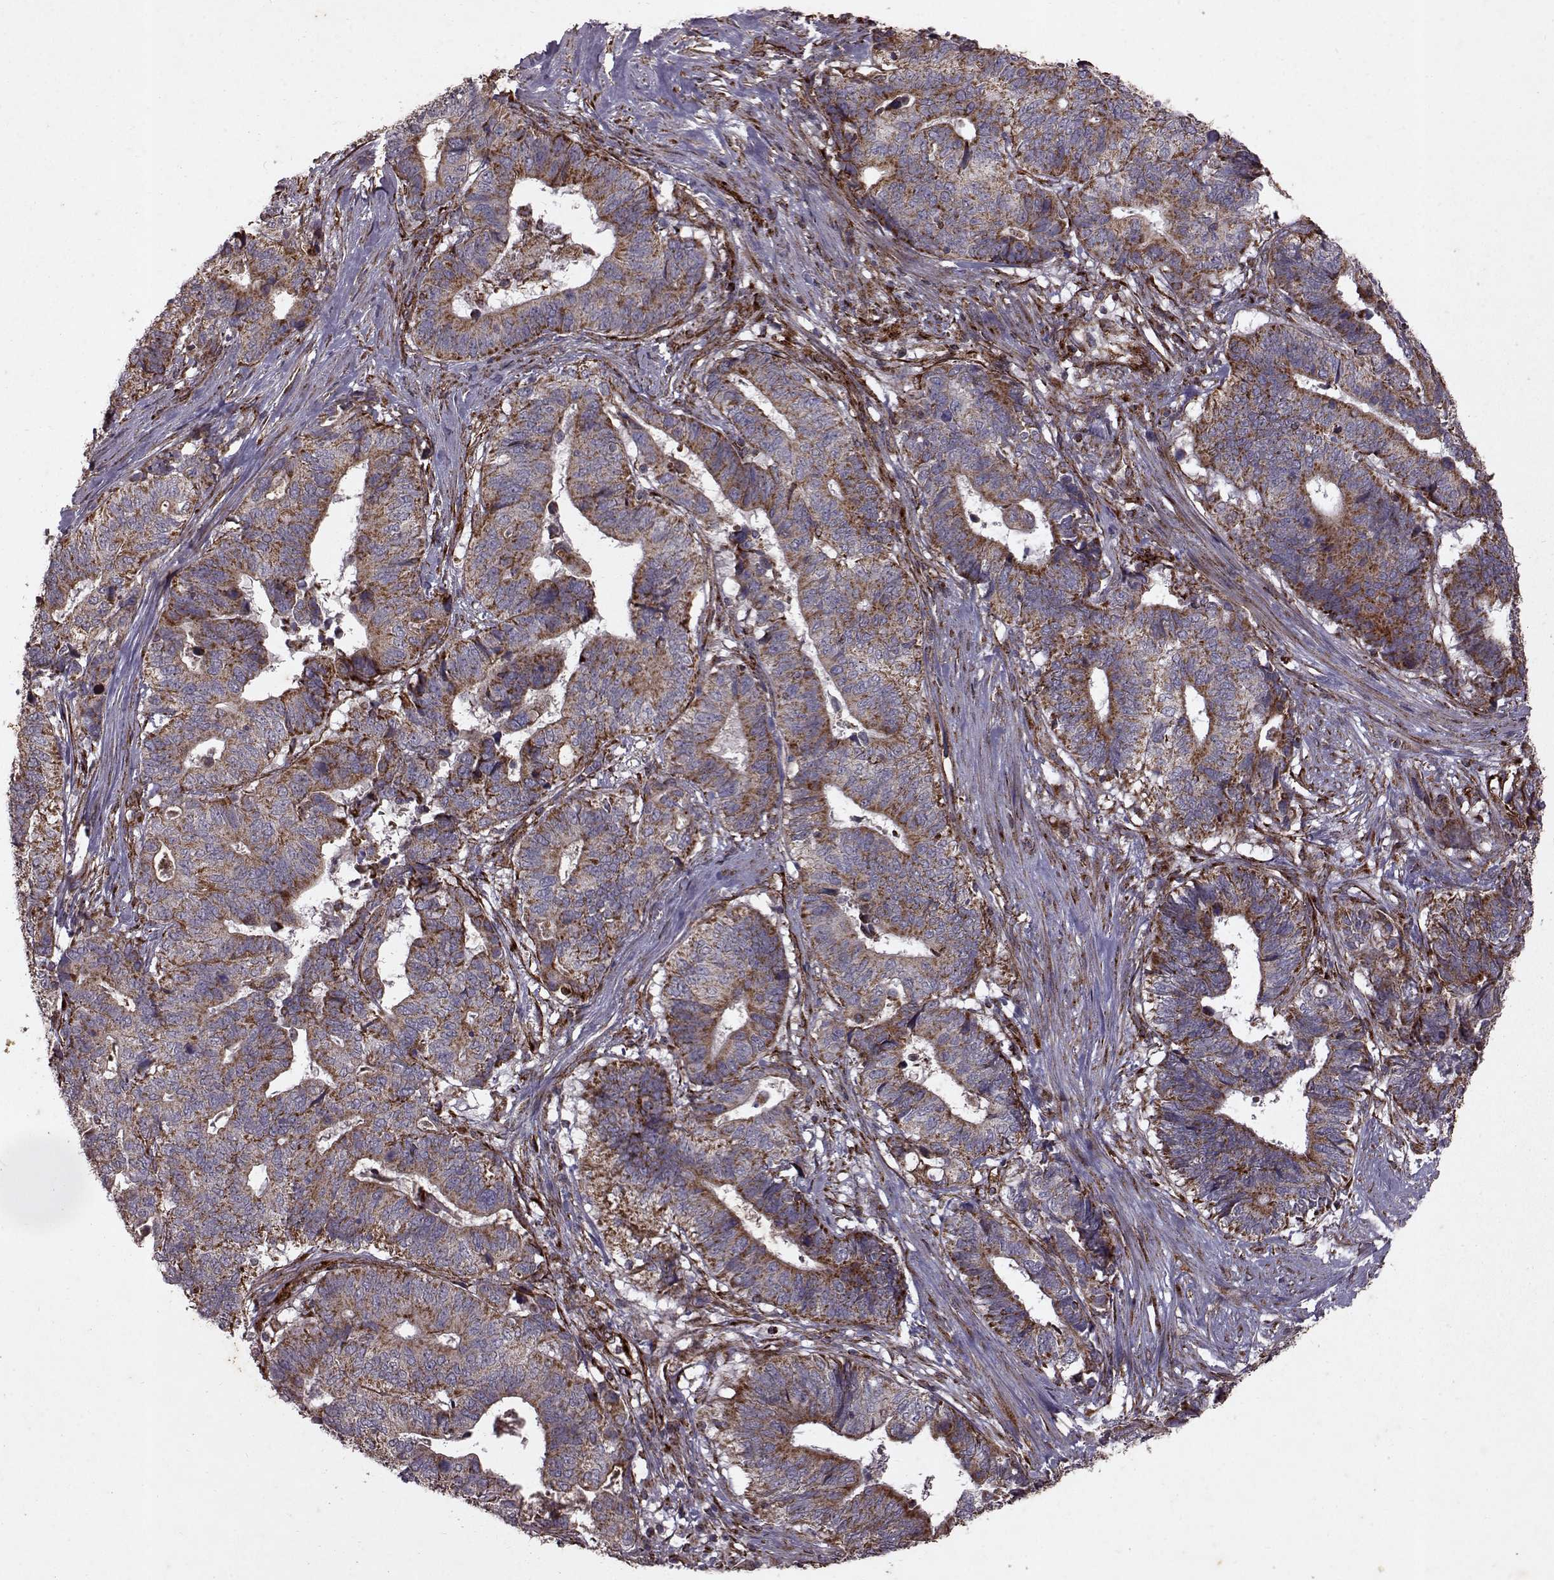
{"staining": {"intensity": "moderate", "quantity": "<25%", "location": "cytoplasmic/membranous"}, "tissue": "stomach cancer", "cell_type": "Tumor cells", "image_type": "cancer", "snomed": [{"axis": "morphology", "description": "Adenocarcinoma, NOS"}, {"axis": "topography", "description": "Stomach, upper"}], "caption": "Immunohistochemistry (IHC) of human stomach cancer (adenocarcinoma) displays low levels of moderate cytoplasmic/membranous staining in approximately <25% of tumor cells. (IHC, brightfield microscopy, high magnification).", "gene": "FXN", "patient": {"sex": "female", "age": 67}}